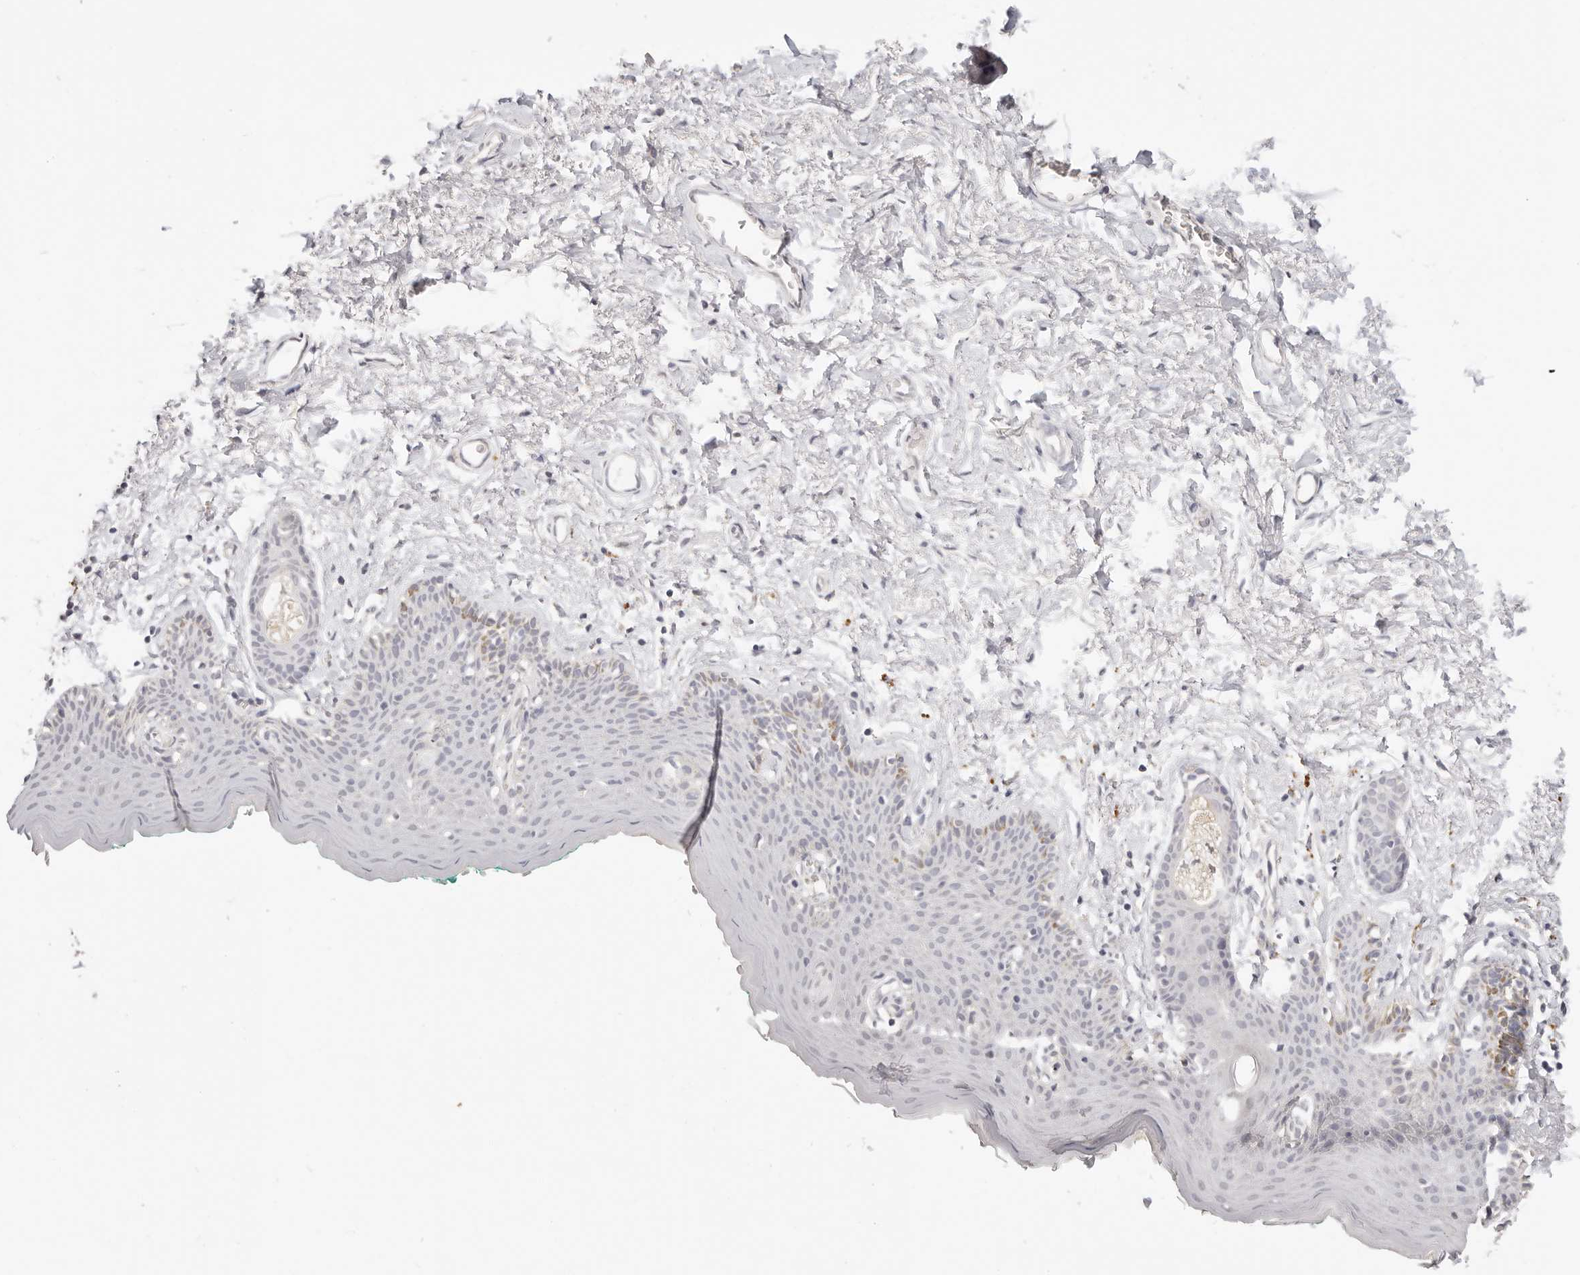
{"staining": {"intensity": "moderate", "quantity": "<25%", "location": "cytoplasmic/membranous"}, "tissue": "skin", "cell_type": "Epidermal cells", "image_type": "normal", "snomed": [{"axis": "morphology", "description": "Normal tissue, NOS"}, {"axis": "topography", "description": "Vulva"}], "caption": "Immunohistochemistry (DAB (3,3'-diaminobenzidine)) staining of unremarkable human skin reveals moderate cytoplasmic/membranous protein expression in approximately <25% of epidermal cells. (brown staining indicates protein expression, while blue staining denotes nuclei).", "gene": "GGPS1", "patient": {"sex": "female", "age": 66}}